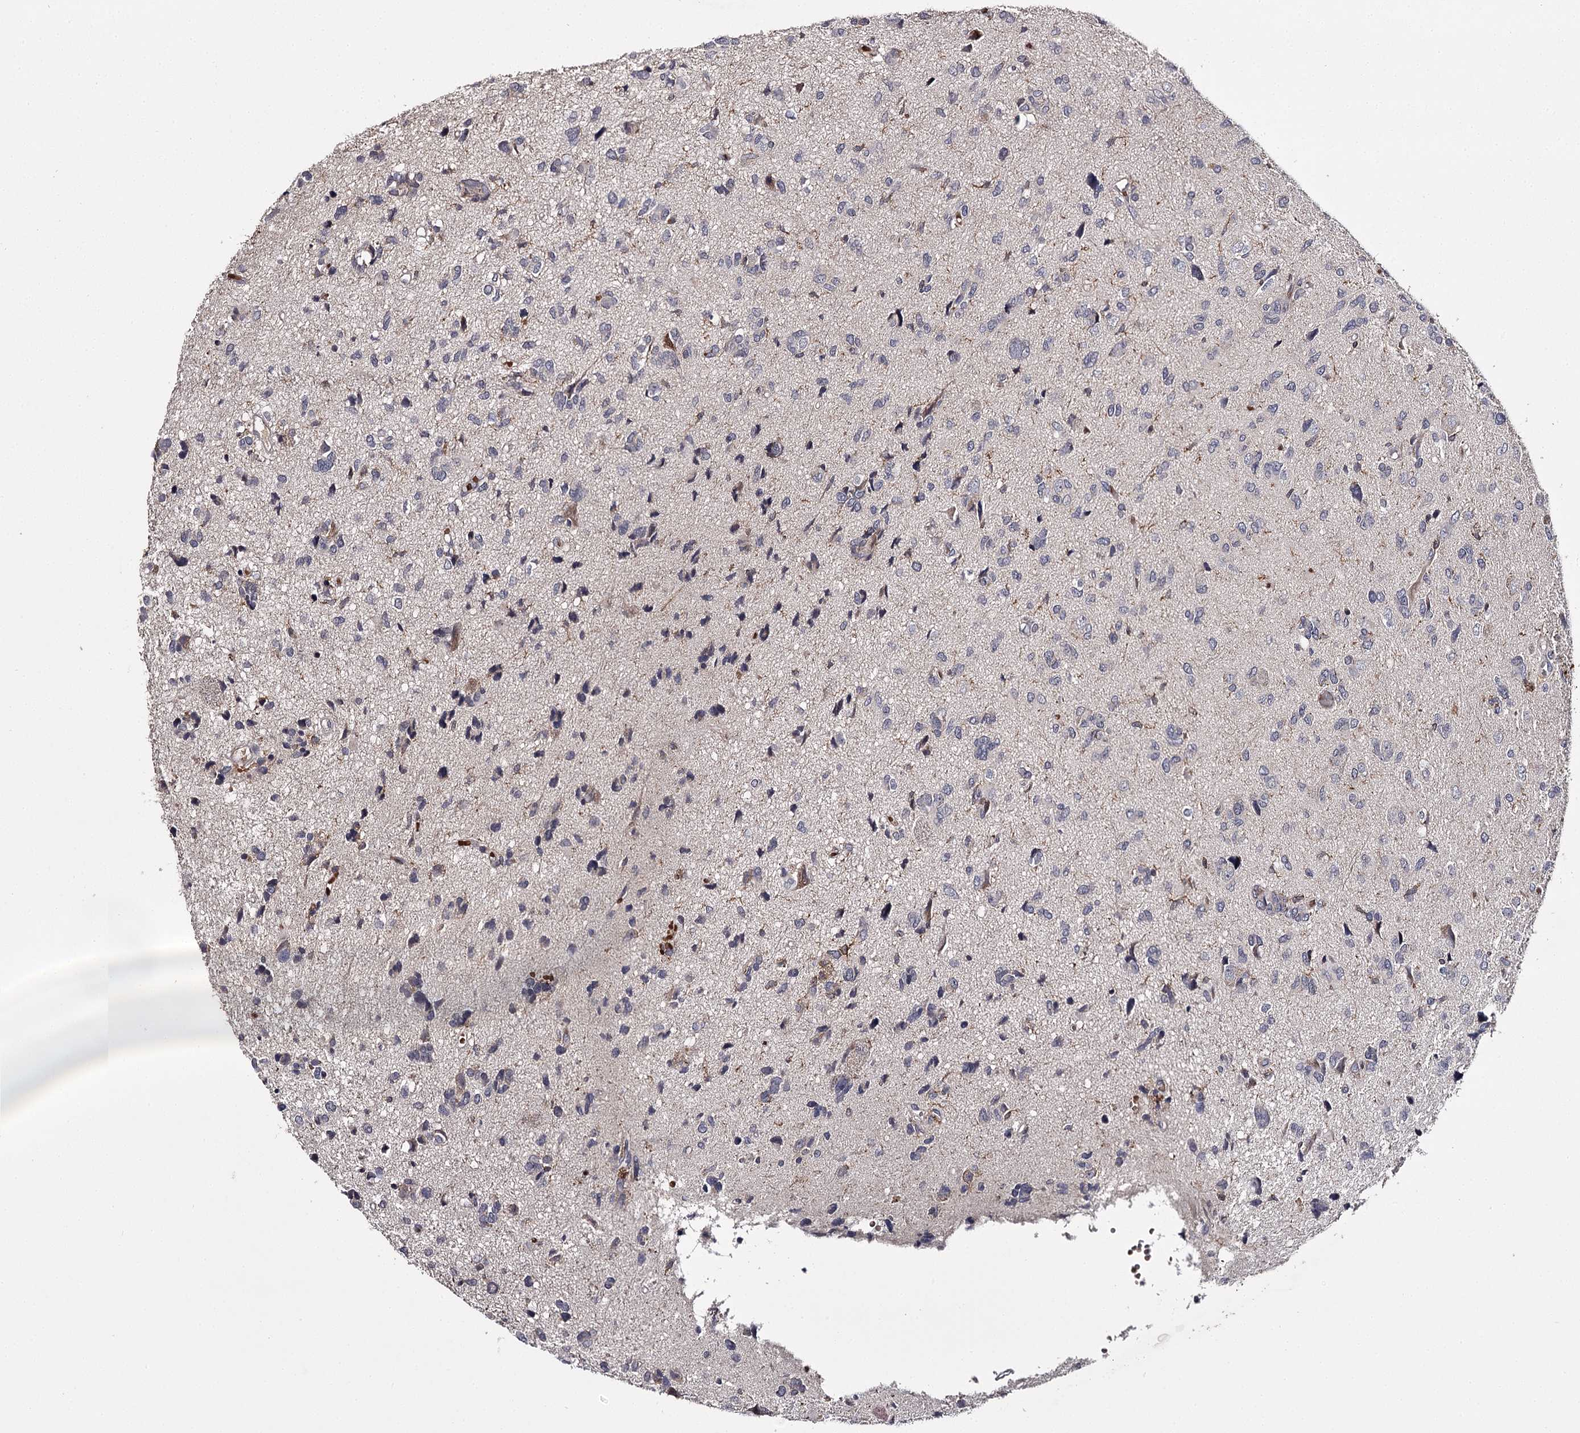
{"staining": {"intensity": "negative", "quantity": "none", "location": "none"}, "tissue": "glioma", "cell_type": "Tumor cells", "image_type": "cancer", "snomed": [{"axis": "morphology", "description": "Glioma, malignant, High grade"}, {"axis": "topography", "description": "Brain"}], "caption": "Tumor cells show no significant expression in glioma. (Immunohistochemistry (ihc), brightfield microscopy, high magnification).", "gene": "RASSF6", "patient": {"sex": "female", "age": 59}}